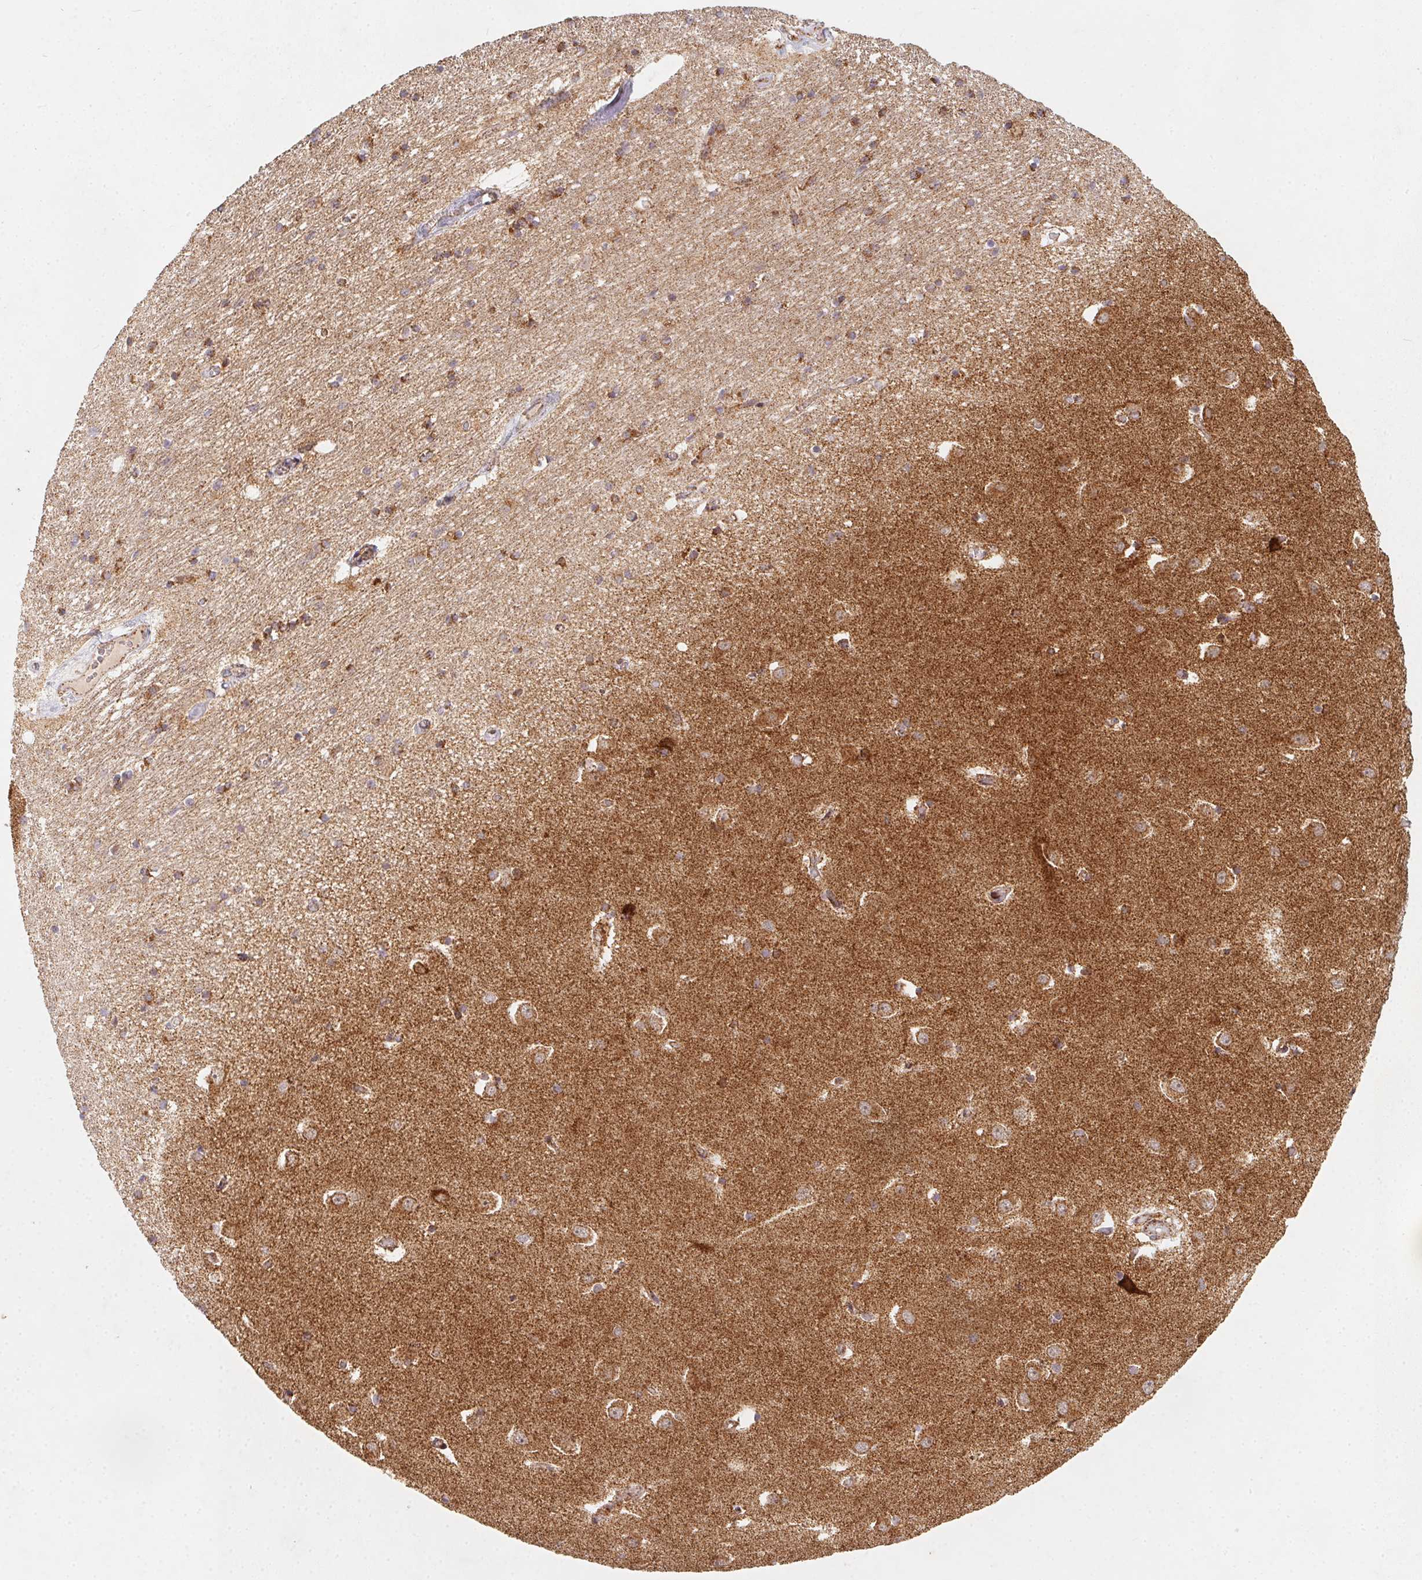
{"staining": {"intensity": "moderate", "quantity": "25%-75%", "location": "cytoplasmic/membranous"}, "tissue": "caudate", "cell_type": "Glial cells", "image_type": "normal", "snomed": [{"axis": "morphology", "description": "Normal tissue, NOS"}, {"axis": "topography", "description": "Lateral ventricle wall"}, {"axis": "topography", "description": "Hippocampus"}], "caption": "An image of caudate stained for a protein displays moderate cytoplasmic/membranous brown staining in glial cells. (DAB = brown stain, brightfield microscopy at high magnification).", "gene": "NDUFS6", "patient": {"sex": "female", "age": 63}}